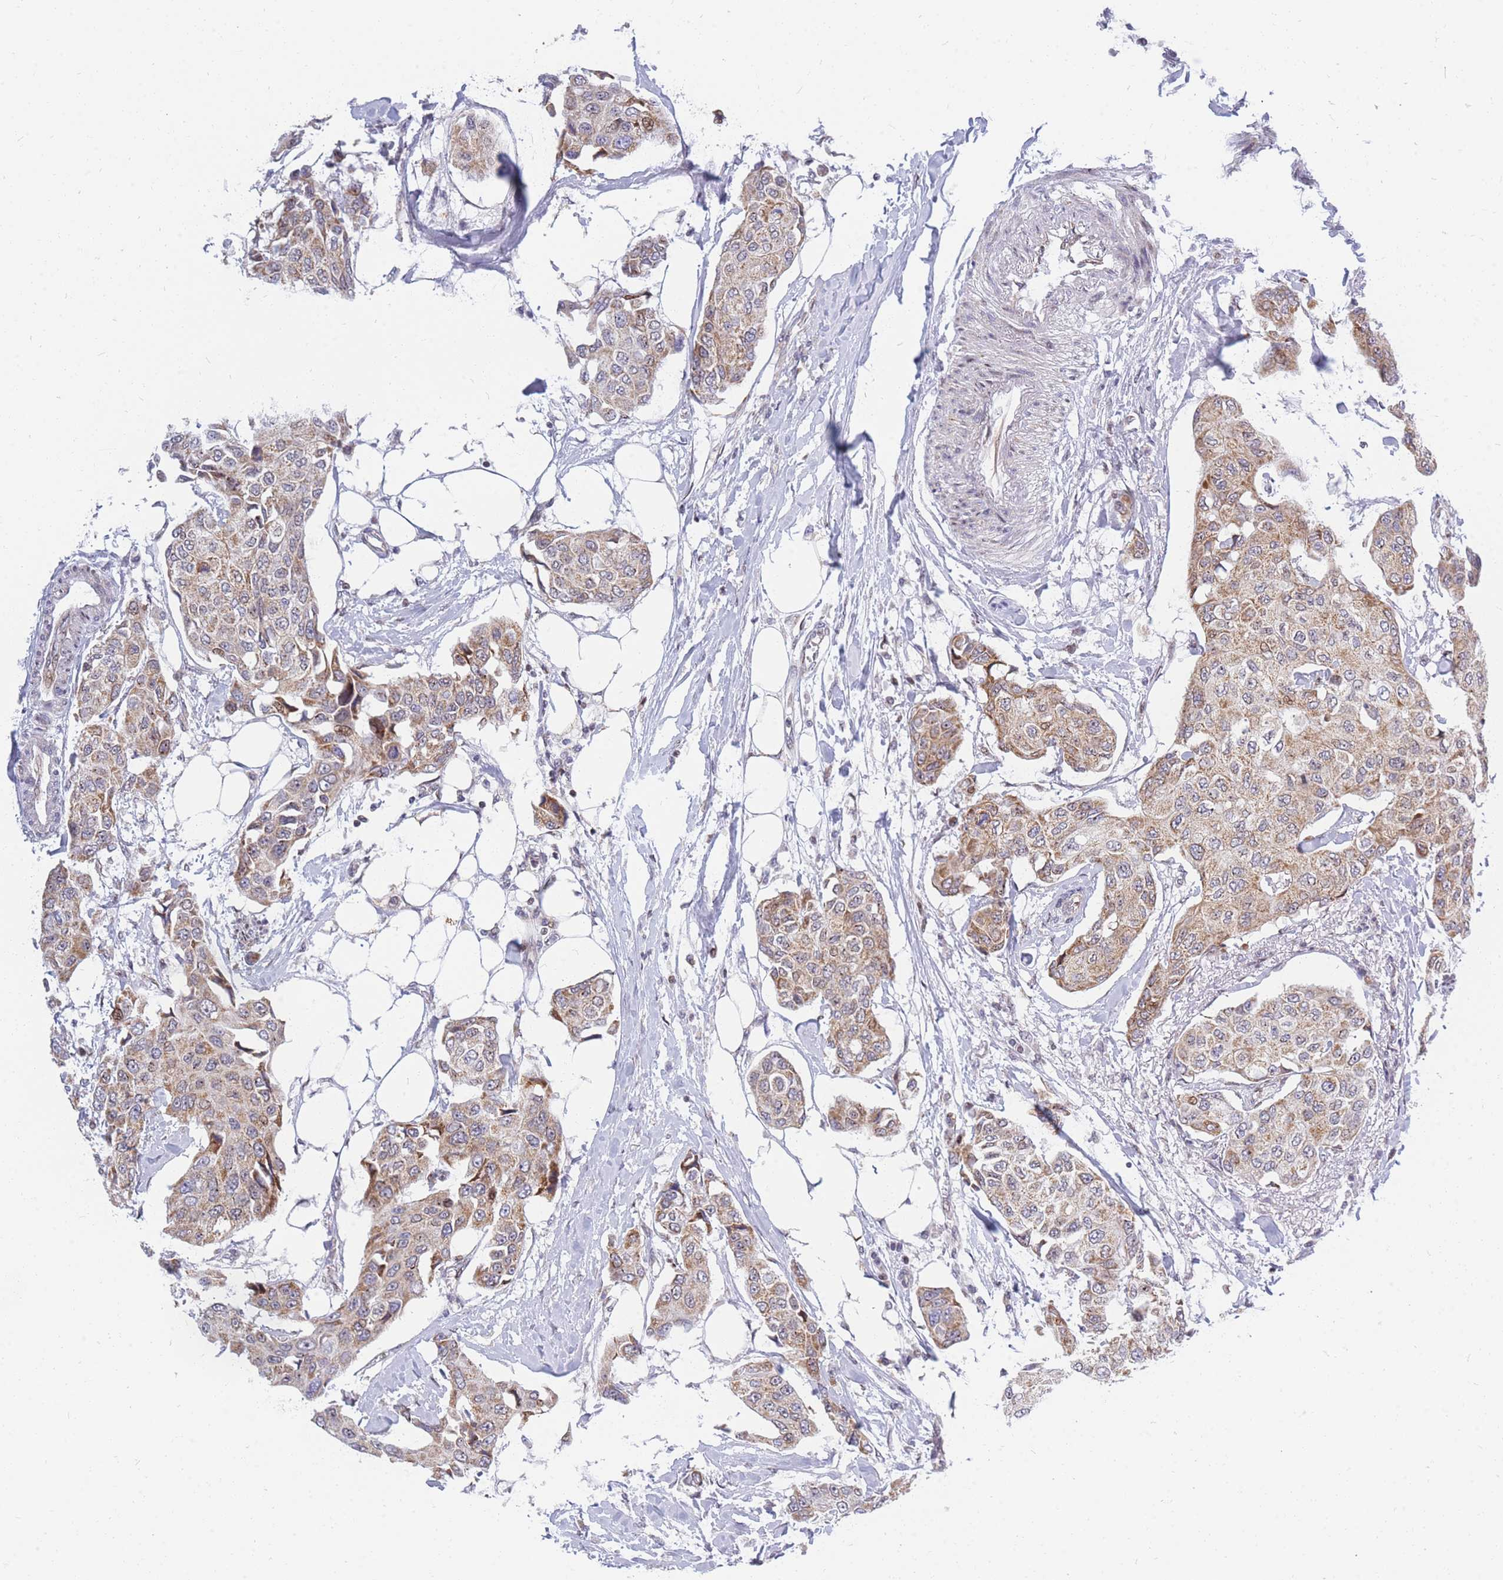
{"staining": {"intensity": "moderate", "quantity": ">75%", "location": "cytoplasmic/membranous"}, "tissue": "breast cancer", "cell_type": "Tumor cells", "image_type": "cancer", "snomed": [{"axis": "morphology", "description": "Duct carcinoma"}, {"axis": "topography", "description": "Breast"}], "caption": "This photomicrograph reveals IHC staining of human breast cancer (invasive ductal carcinoma), with medium moderate cytoplasmic/membranous staining in approximately >75% of tumor cells.", "gene": "MOB4", "patient": {"sex": "female", "age": 80}}